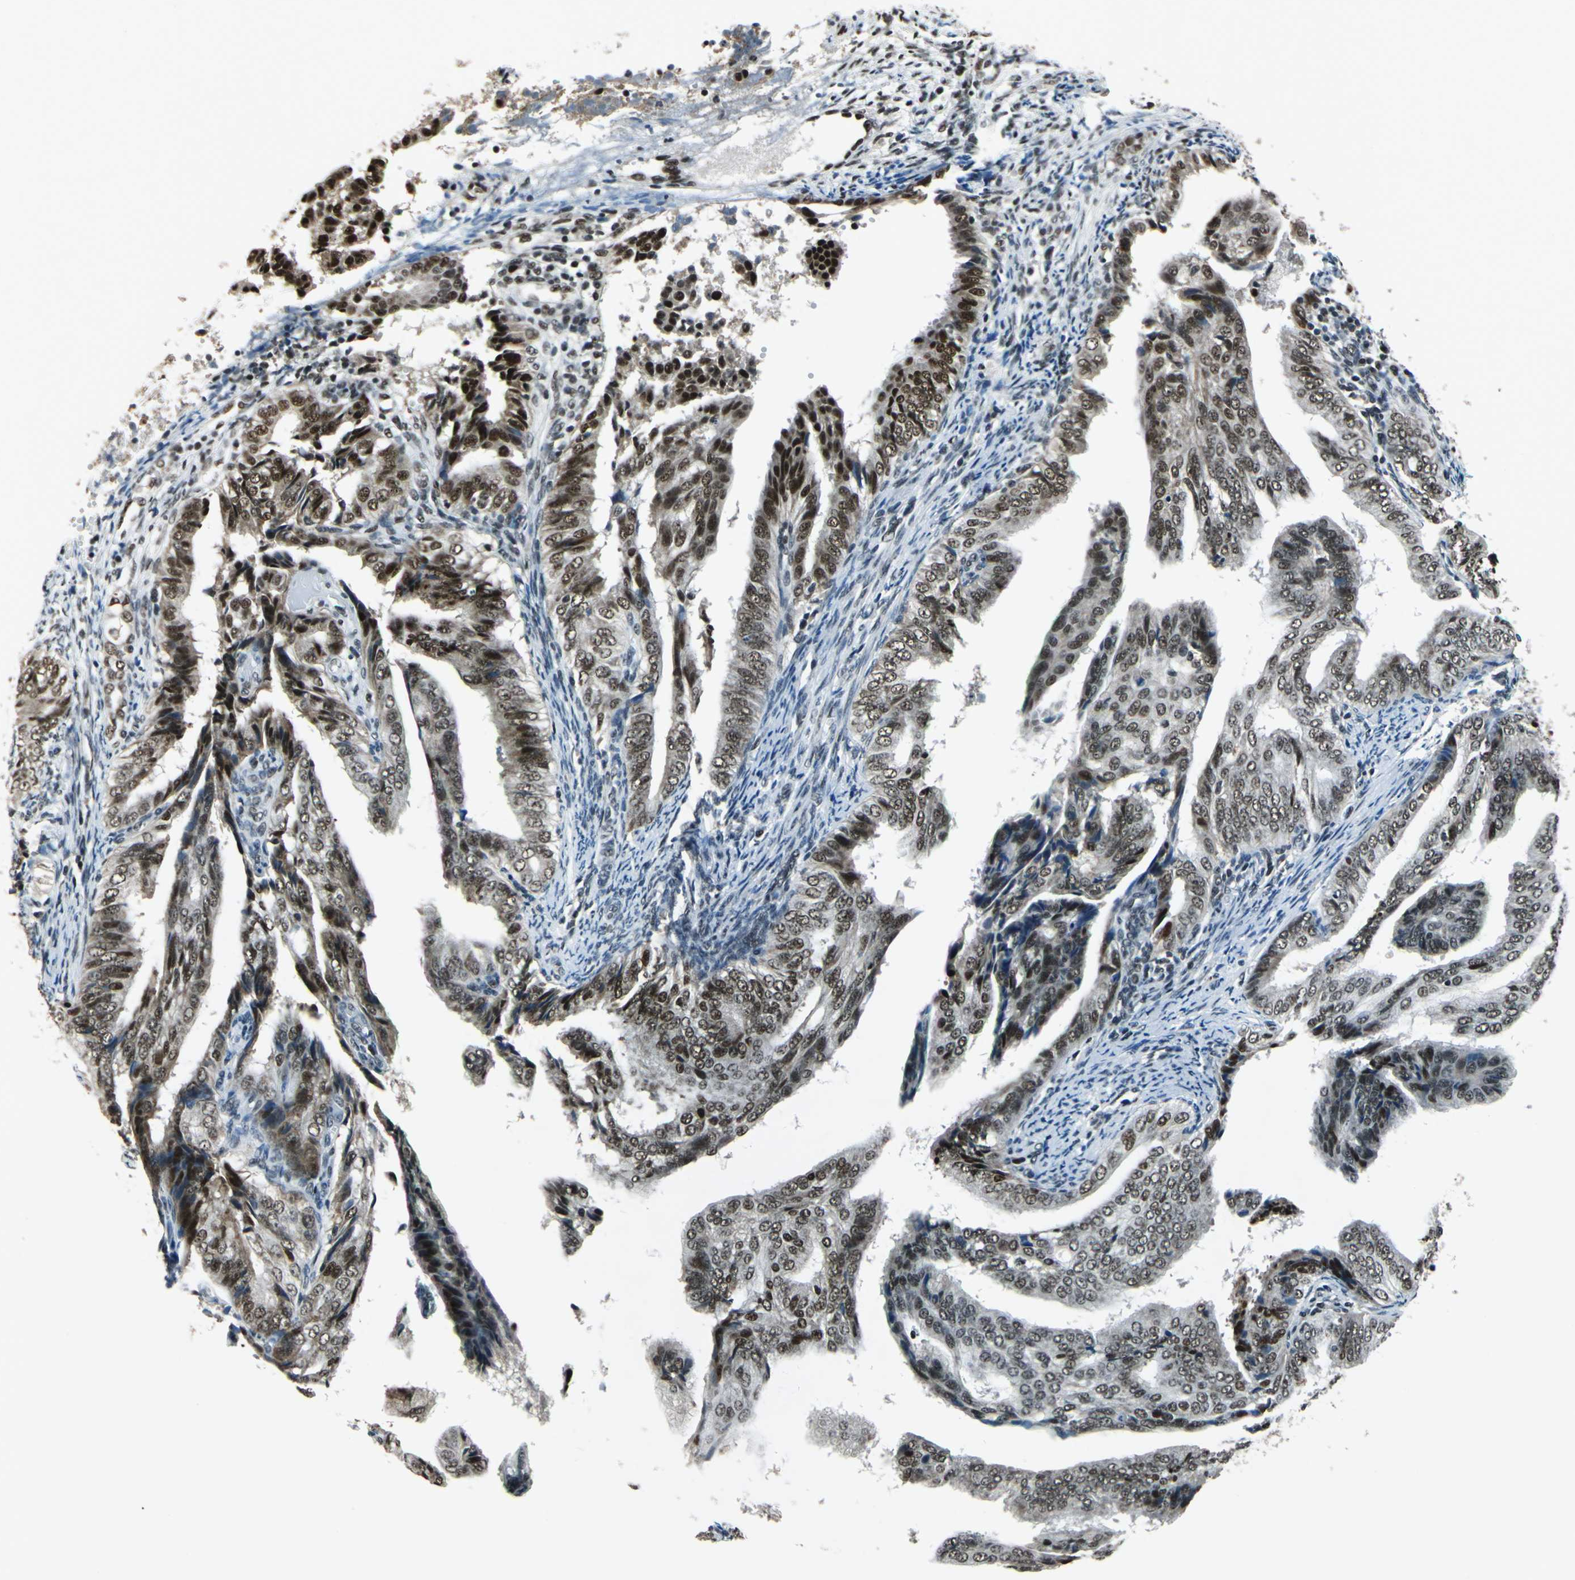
{"staining": {"intensity": "moderate", "quantity": ">75%", "location": "nuclear"}, "tissue": "endometrial cancer", "cell_type": "Tumor cells", "image_type": "cancer", "snomed": [{"axis": "morphology", "description": "Adenocarcinoma, NOS"}, {"axis": "topography", "description": "Endometrium"}], "caption": "Protein analysis of endometrial adenocarcinoma tissue displays moderate nuclear staining in approximately >75% of tumor cells.", "gene": "BCLAF1", "patient": {"sex": "female", "age": 58}}